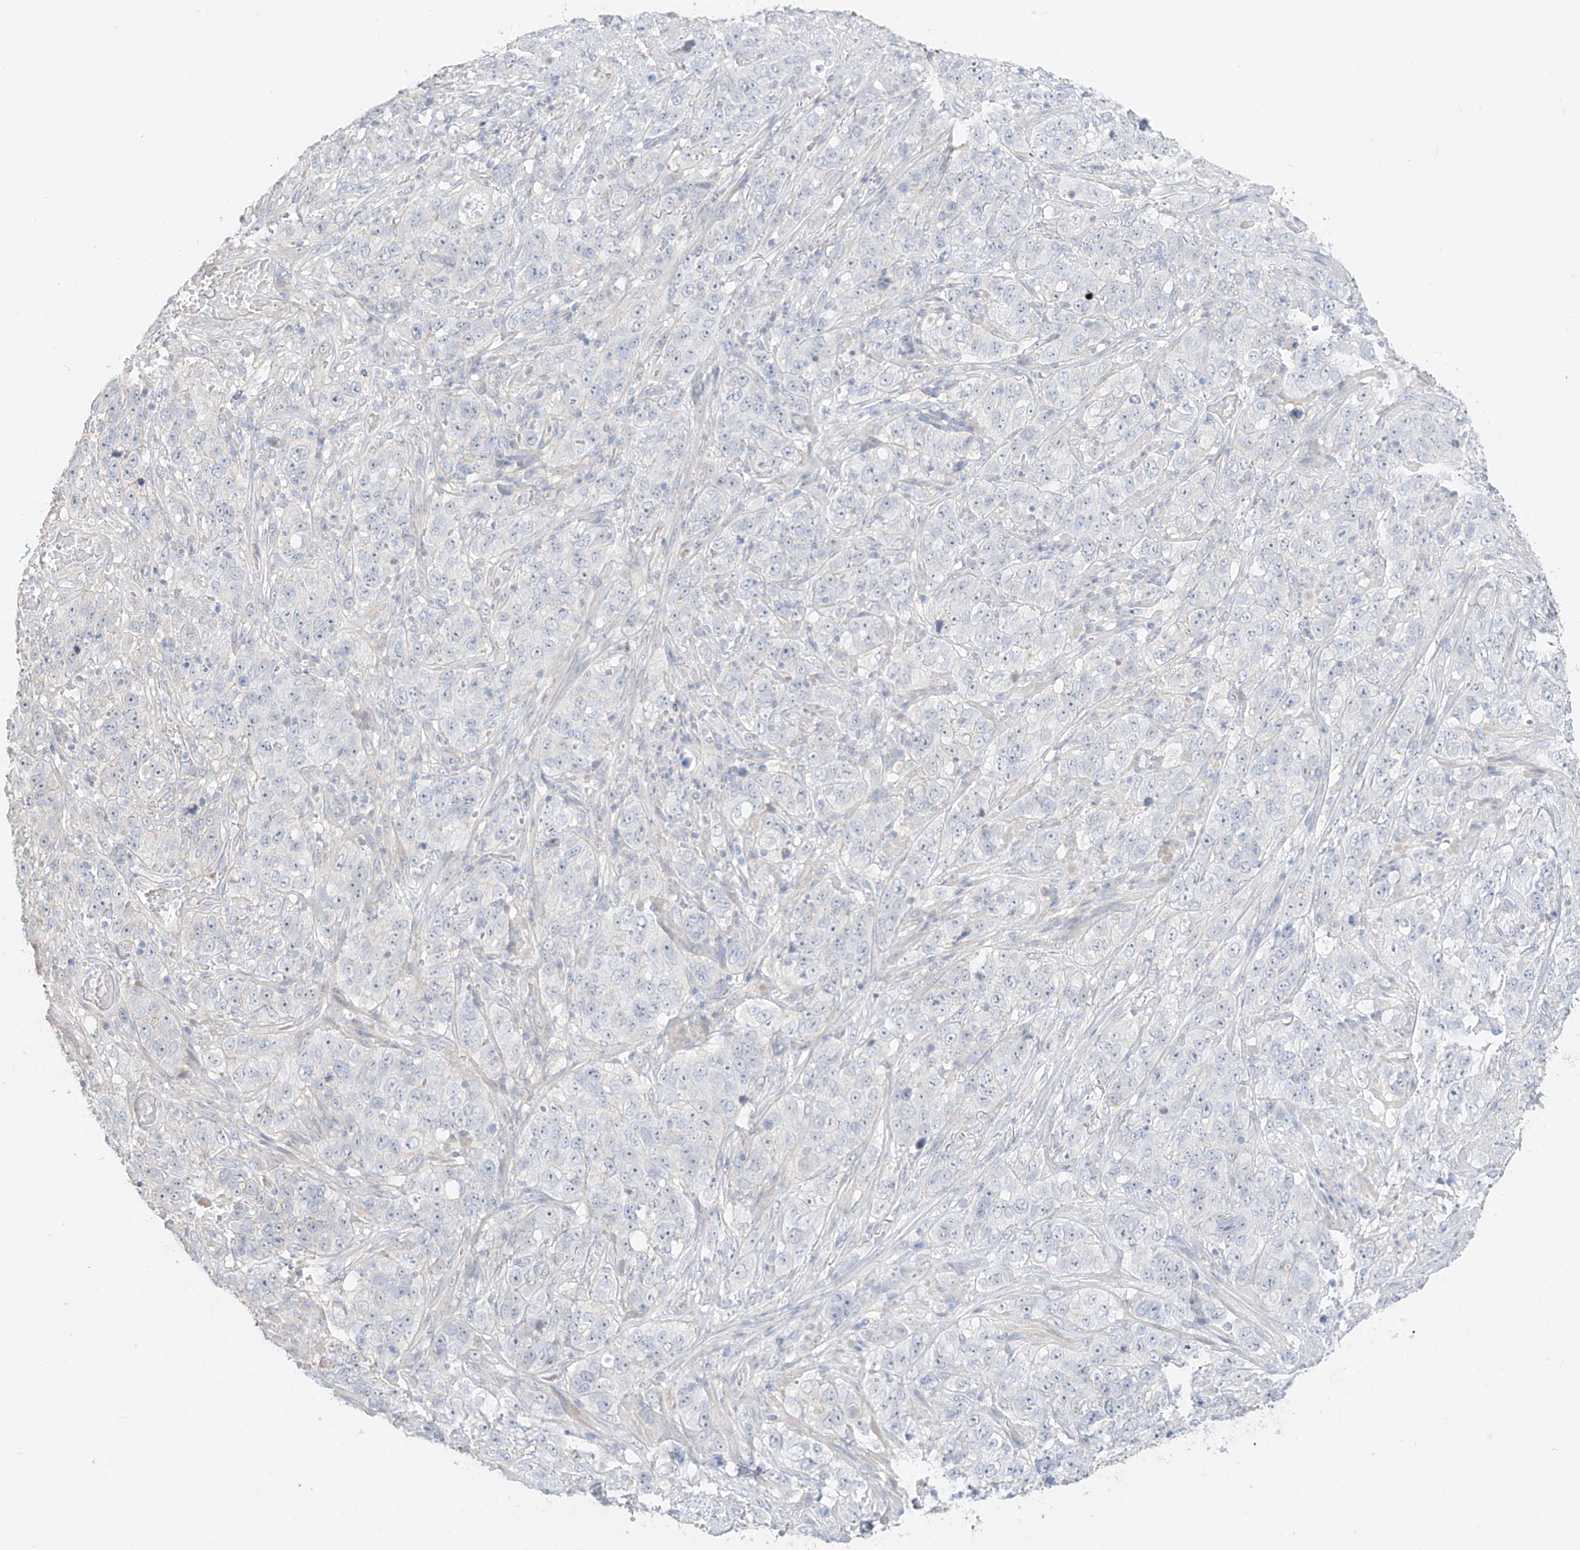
{"staining": {"intensity": "negative", "quantity": "none", "location": "none"}, "tissue": "stomach cancer", "cell_type": "Tumor cells", "image_type": "cancer", "snomed": [{"axis": "morphology", "description": "Adenocarcinoma, NOS"}, {"axis": "topography", "description": "Stomach"}], "caption": "This is a micrograph of immunohistochemistry staining of stomach cancer (adenocarcinoma), which shows no positivity in tumor cells.", "gene": "ZBTB41", "patient": {"sex": "male", "age": 48}}